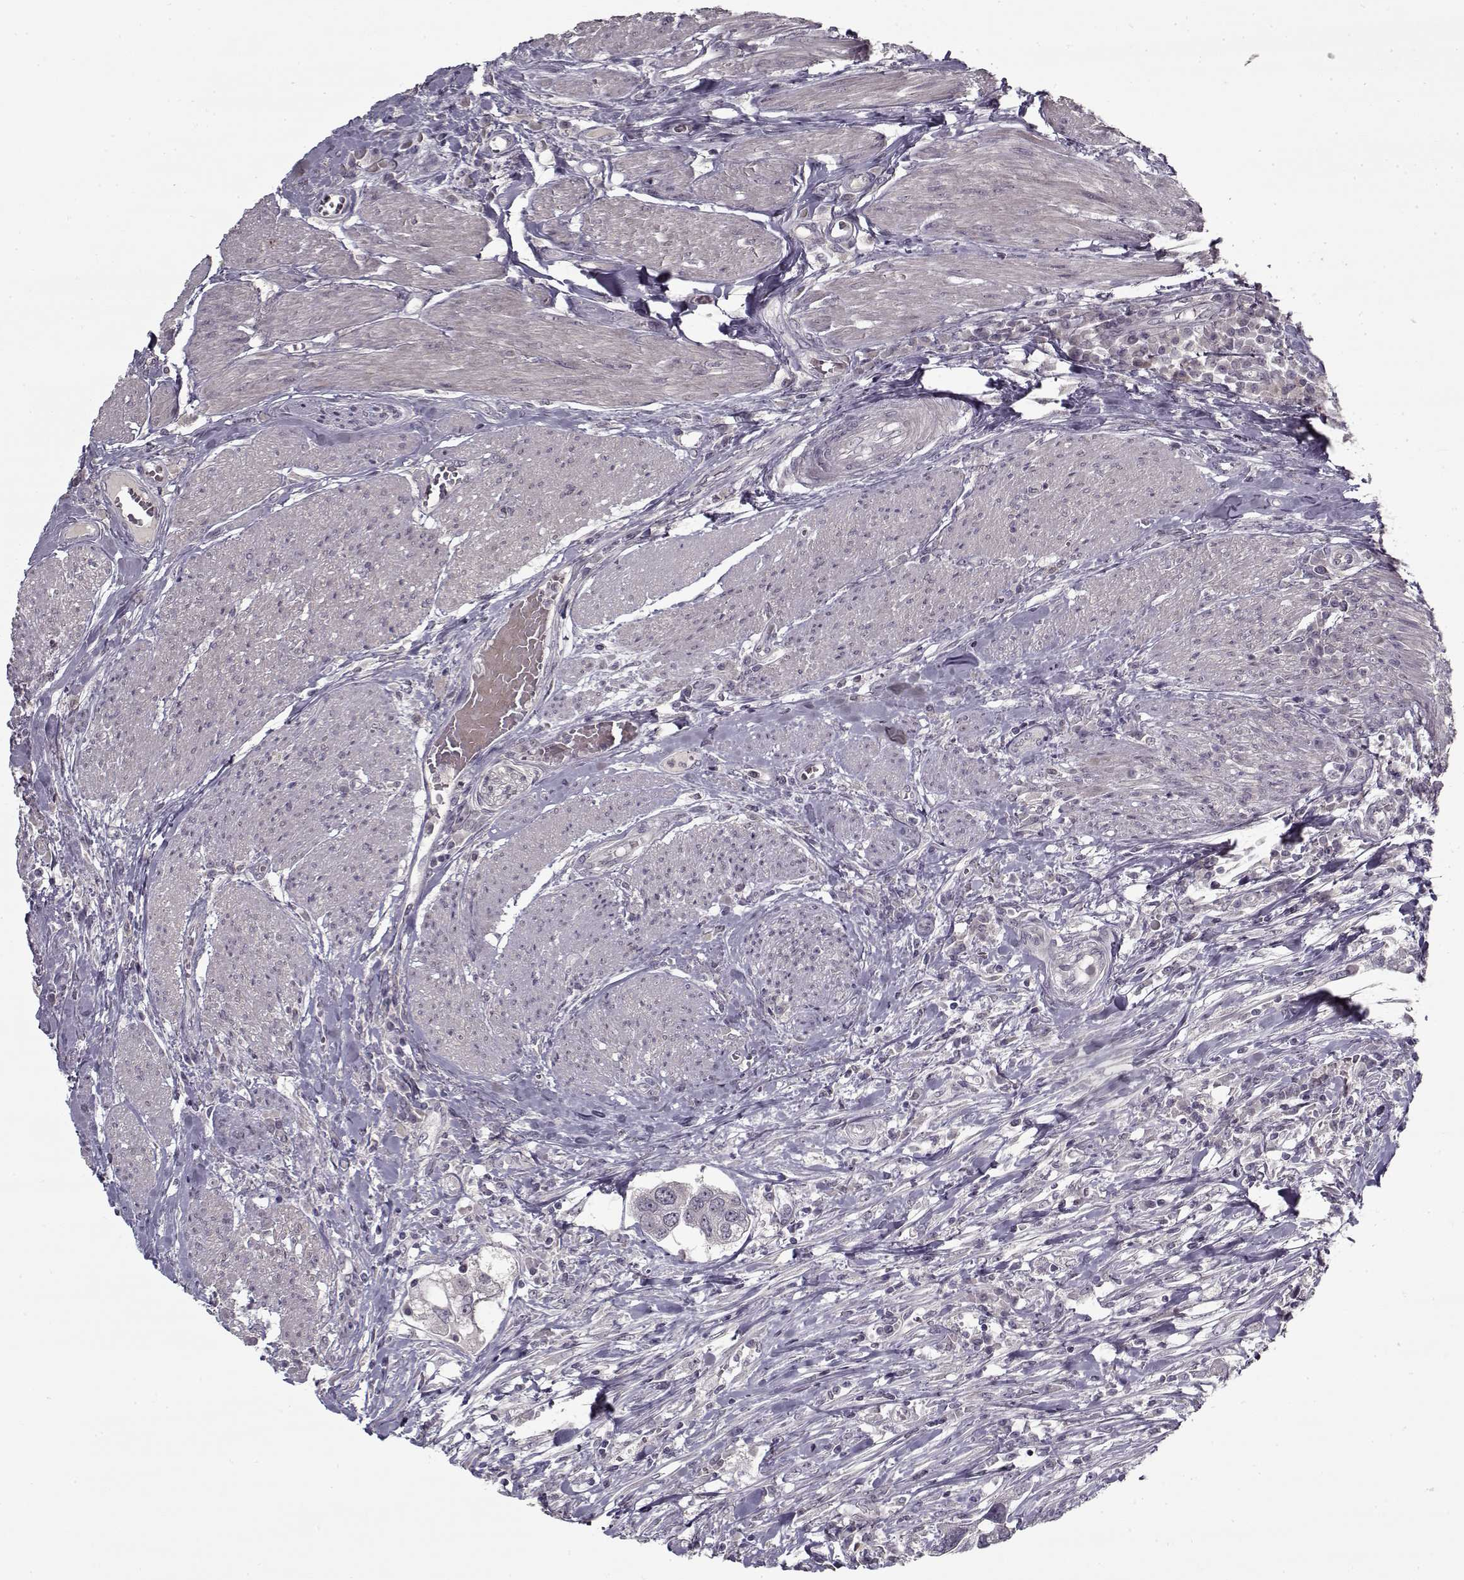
{"staining": {"intensity": "negative", "quantity": "none", "location": "none"}, "tissue": "urothelial cancer", "cell_type": "Tumor cells", "image_type": "cancer", "snomed": [{"axis": "morphology", "description": "Urothelial carcinoma, NOS"}, {"axis": "morphology", "description": "Urothelial carcinoma, High grade"}, {"axis": "topography", "description": "Urinary bladder"}], "caption": "An image of human urothelial cancer is negative for staining in tumor cells.", "gene": "LAMA2", "patient": {"sex": "male", "age": 63}}